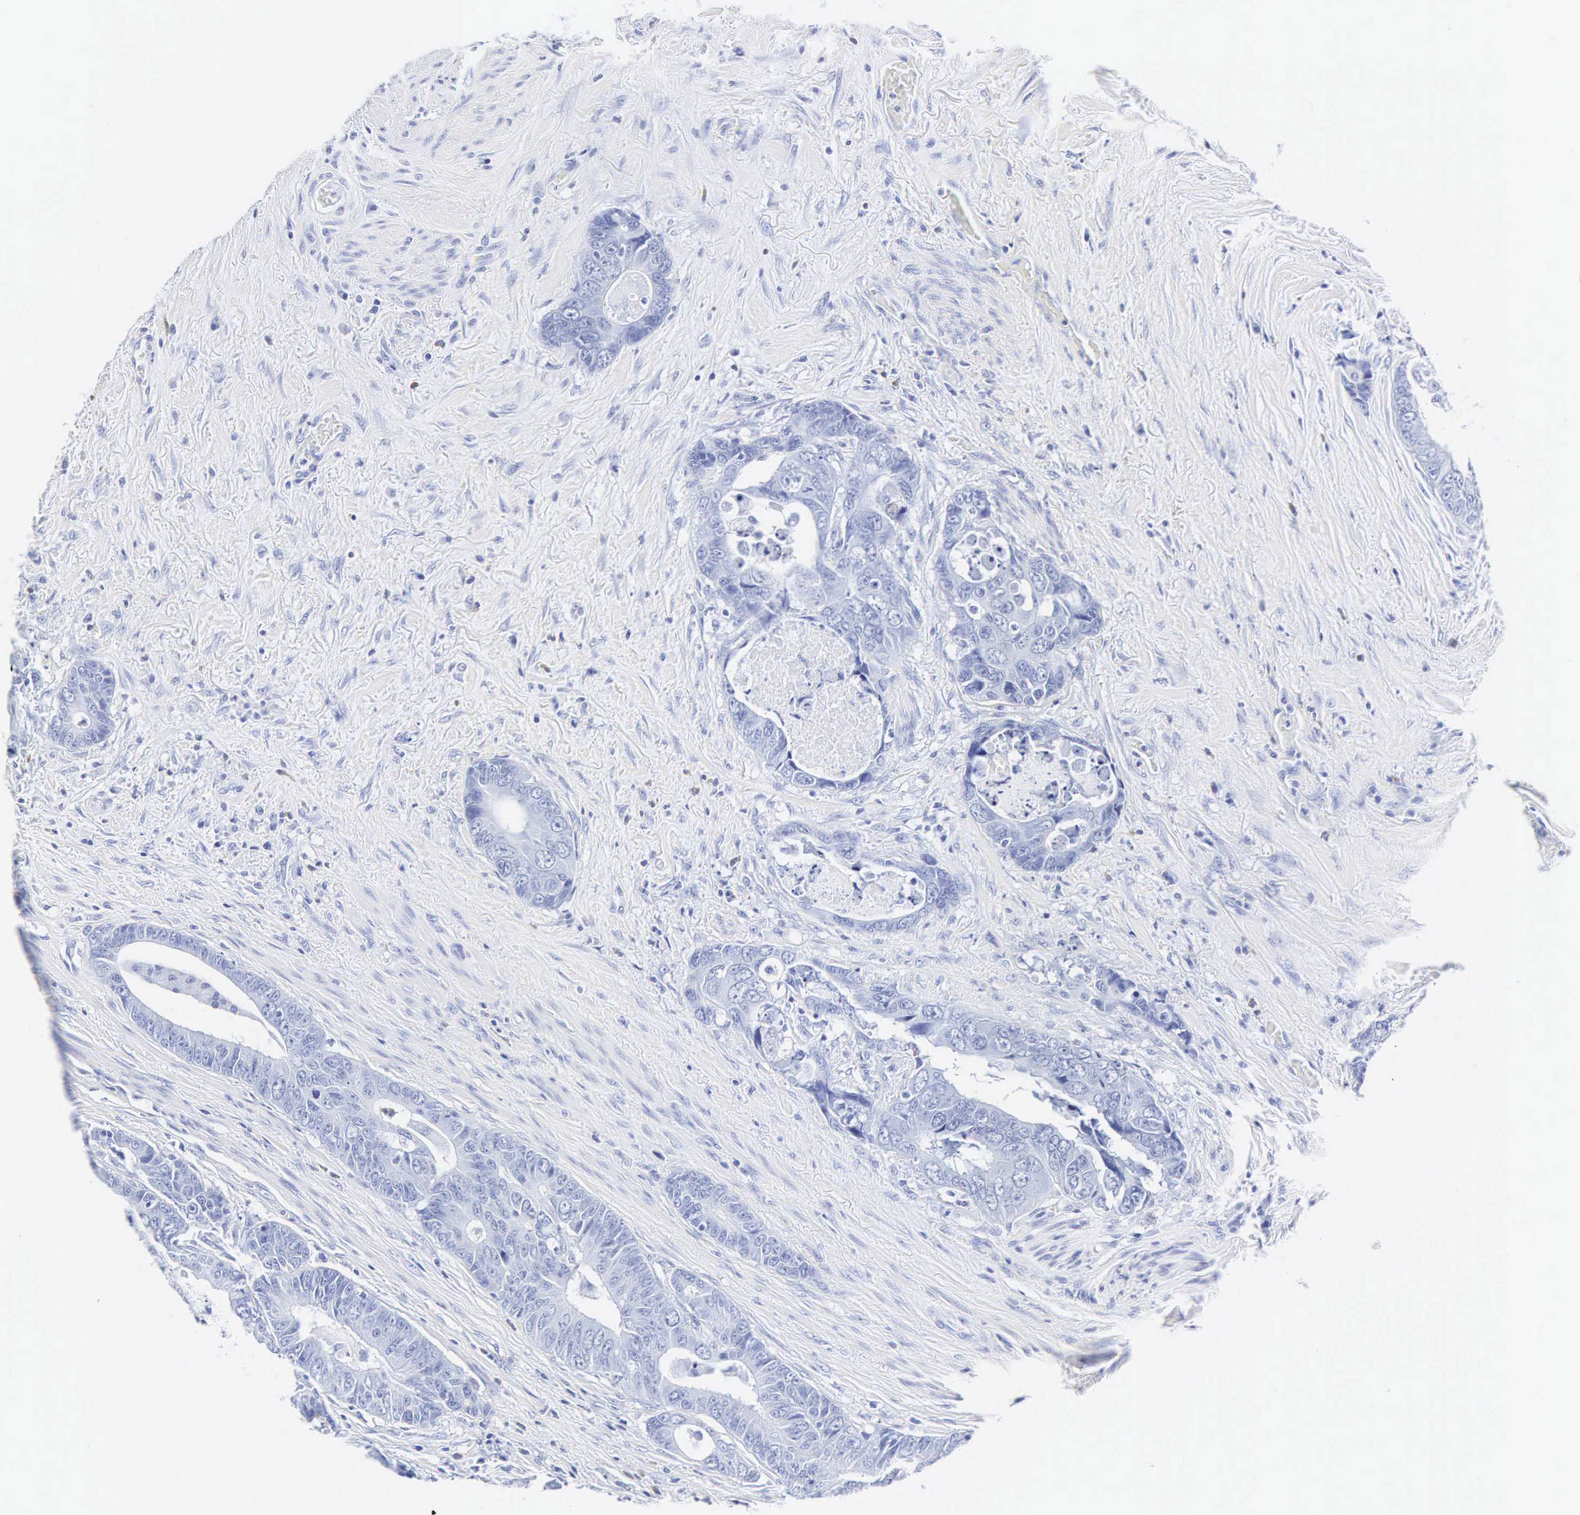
{"staining": {"intensity": "negative", "quantity": "none", "location": "none"}, "tissue": "colorectal cancer", "cell_type": "Tumor cells", "image_type": "cancer", "snomed": [{"axis": "morphology", "description": "Adenocarcinoma, NOS"}, {"axis": "topography", "description": "Rectum"}], "caption": "Immunohistochemistry of adenocarcinoma (colorectal) reveals no staining in tumor cells. (Stains: DAB (3,3'-diaminobenzidine) IHC with hematoxylin counter stain, Microscopy: brightfield microscopy at high magnification).", "gene": "INS", "patient": {"sex": "female", "age": 67}}